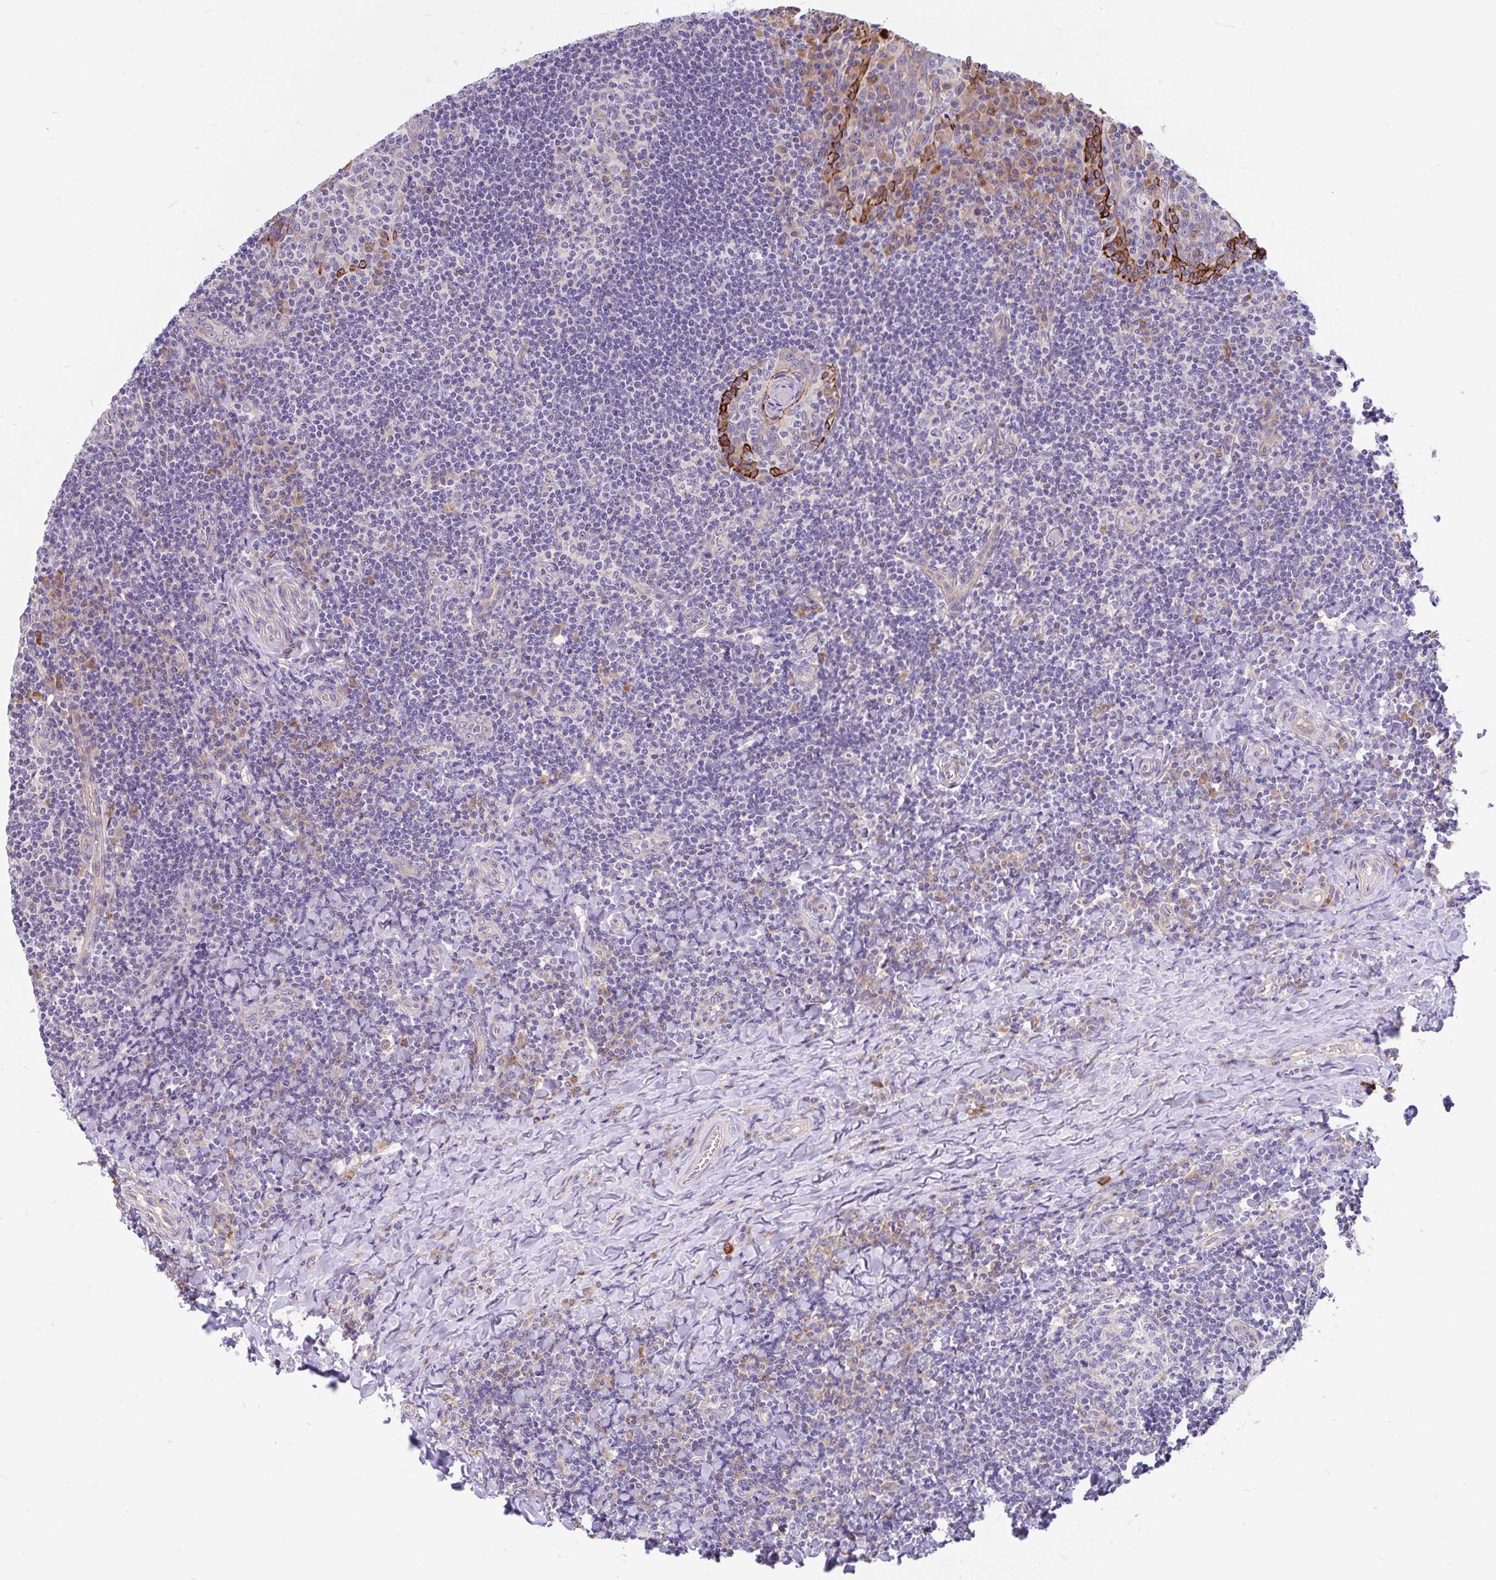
{"staining": {"intensity": "negative", "quantity": "none", "location": "none"}, "tissue": "tonsil", "cell_type": "Germinal center cells", "image_type": "normal", "snomed": [{"axis": "morphology", "description": "Normal tissue, NOS"}, {"axis": "topography", "description": "Tonsil"}], "caption": "Human tonsil stained for a protein using immunohistochemistry displays no expression in germinal center cells.", "gene": "LRRC26", "patient": {"sex": "male", "age": 17}}